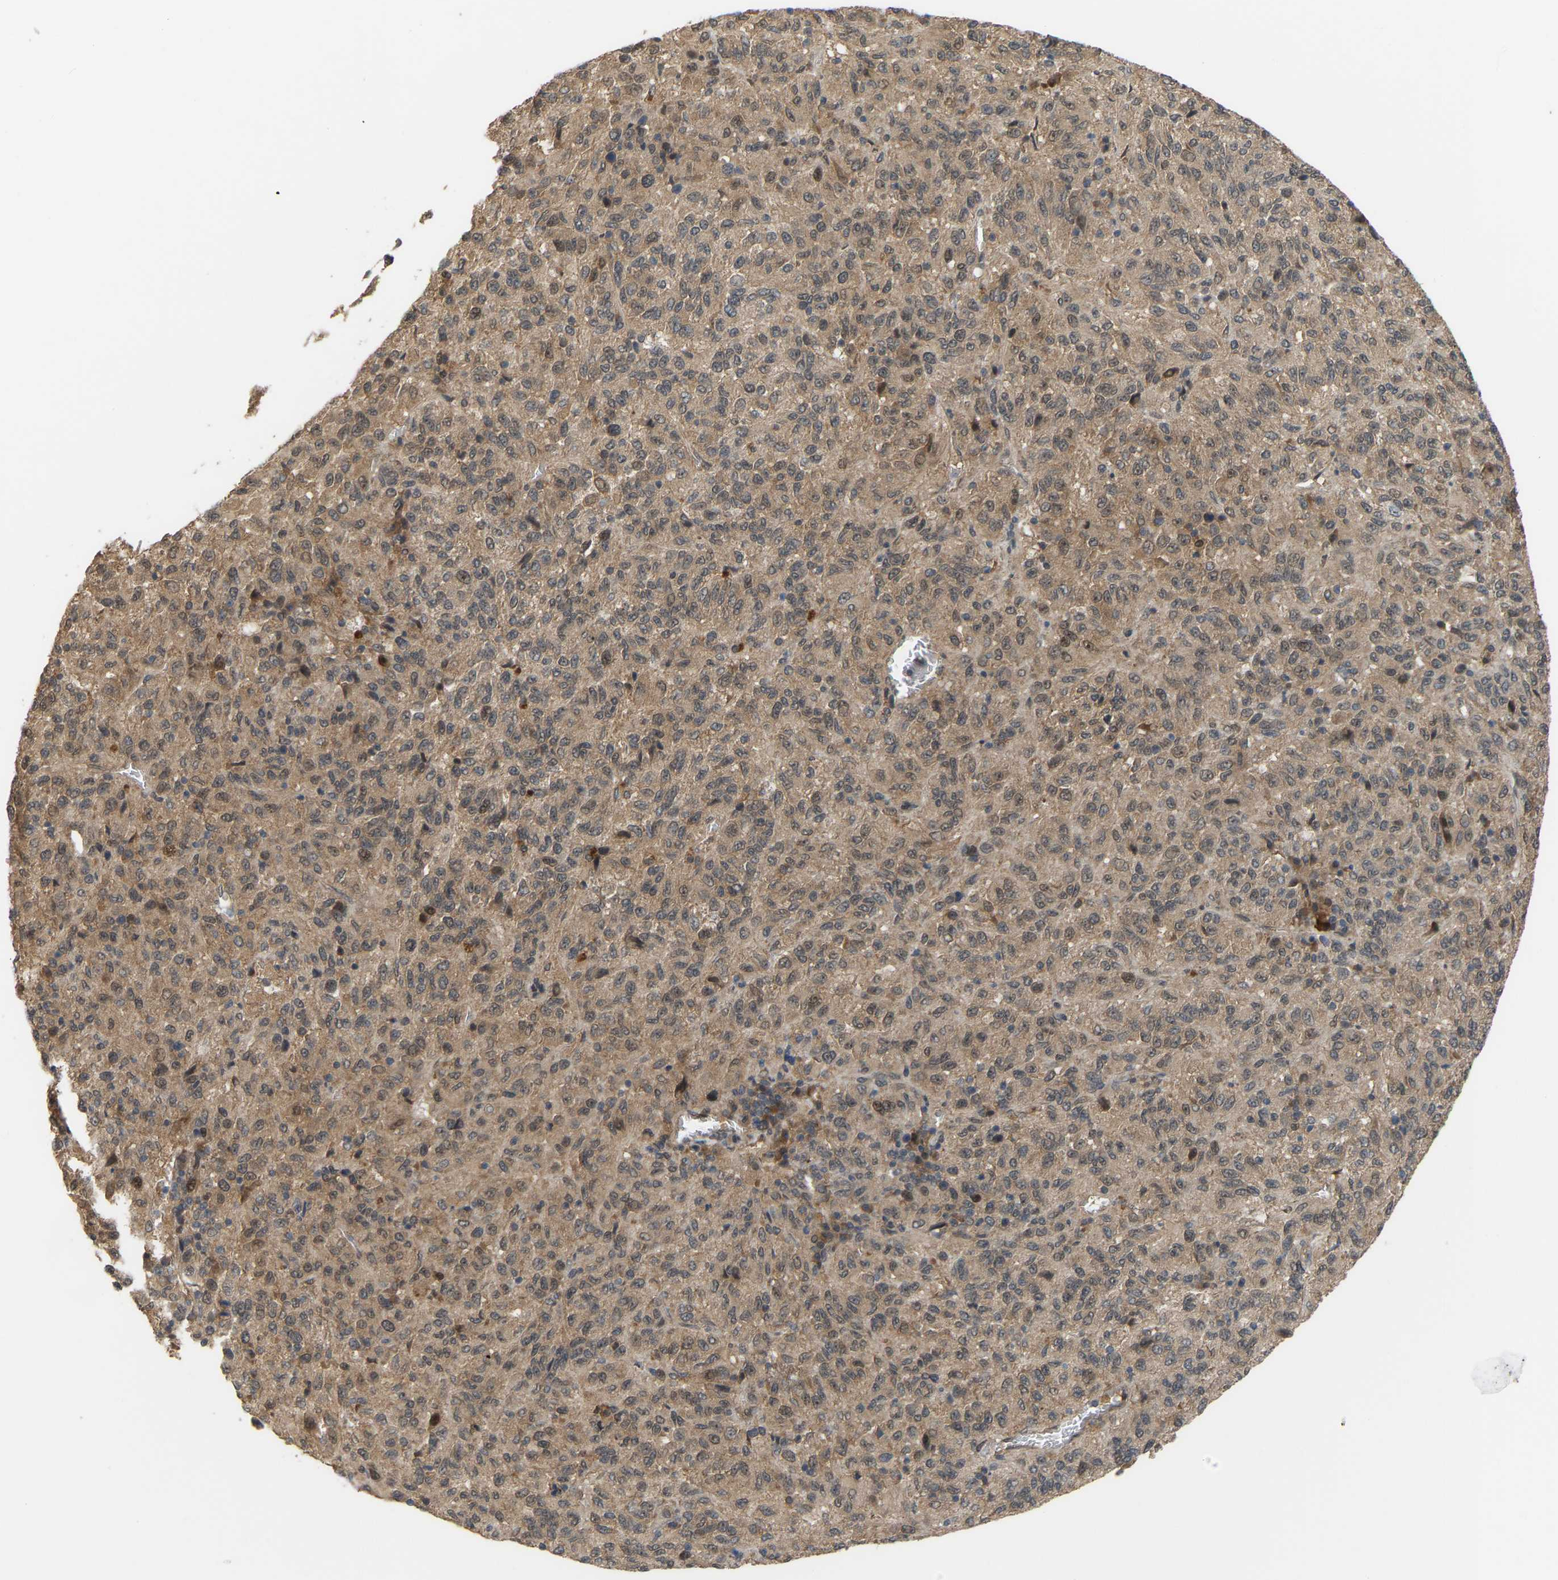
{"staining": {"intensity": "moderate", "quantity": ">75%", "location": "cytoplasmic/membranous"}, "tissue": "melanoma", "cell_type": "Tumor cells", "image_type": "cancer", "snomed": [{"axis": "morphology", "description": "Malignant melanoma, Metastatic site"}, {"axis": "topography", "description": "Lung"}], "caption": "Tumor cells reveal medium levels of moderate cytoplasmic/membranous staining in approximately >75% of cells in malignant melanoma (metastatic site).", "gene": "CROT", "patient": {"sex": "male", "age": 64}}